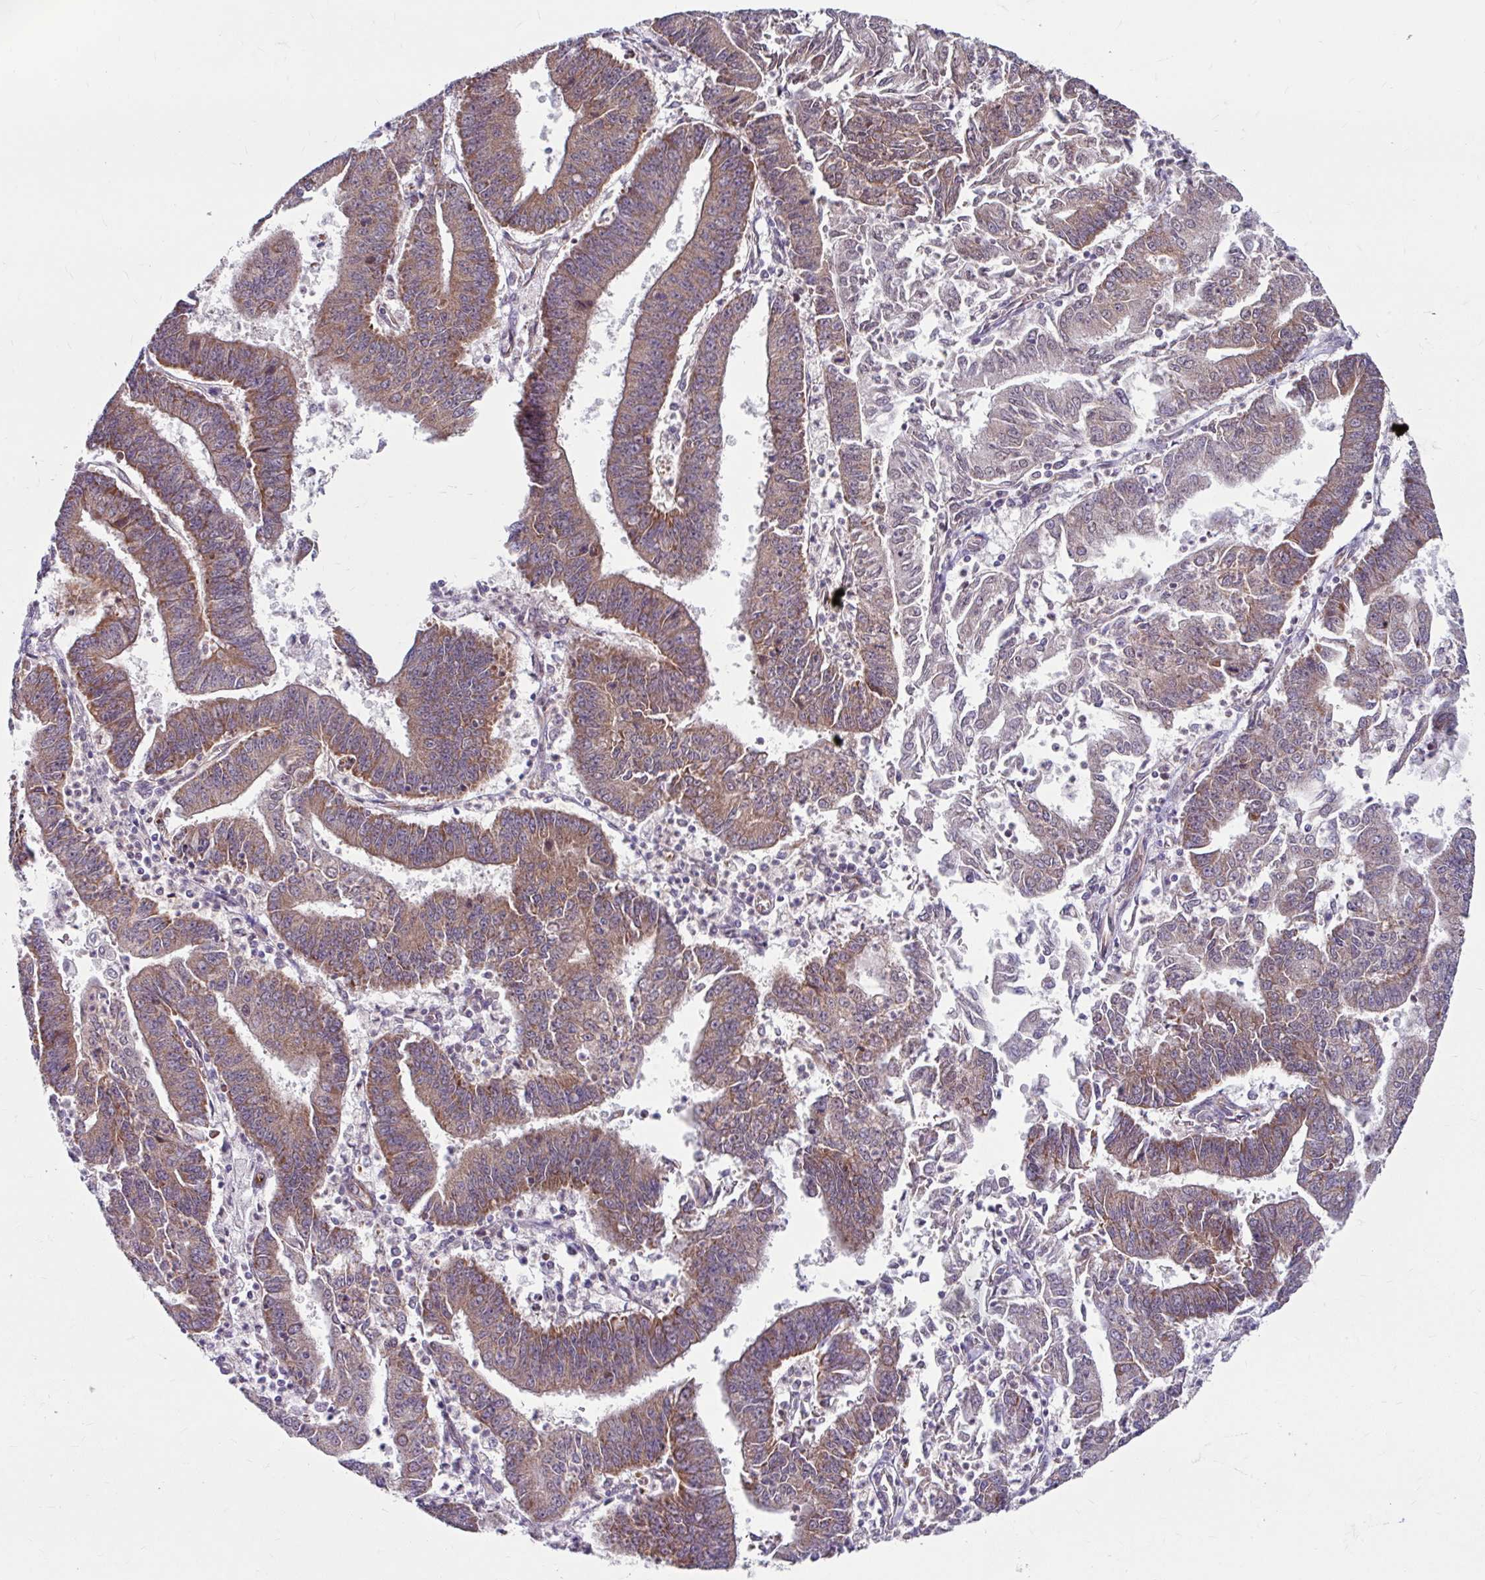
{"staining": {"intensity": "moderate", "quantity": ">75%", "location": "cytoplasmic/membranous"}, "tissue": "endometrial cancer", "cell_type": "Tumor cells", "image_type": "cancer", "snomed": [{"axis": "morphology", "description": "Adenocarcinoma, NOS"}, {"axis": "topography", "description": "Endometrium"}], "caption": "Immunohistochemistry (DAB) staining of endometrial cancer shows moderate cytoplasmic/membranous protein positivity in about >75% of tumor cells.", "gene": "DAAM2", "patient": {"sex": "female", "age": 73}}